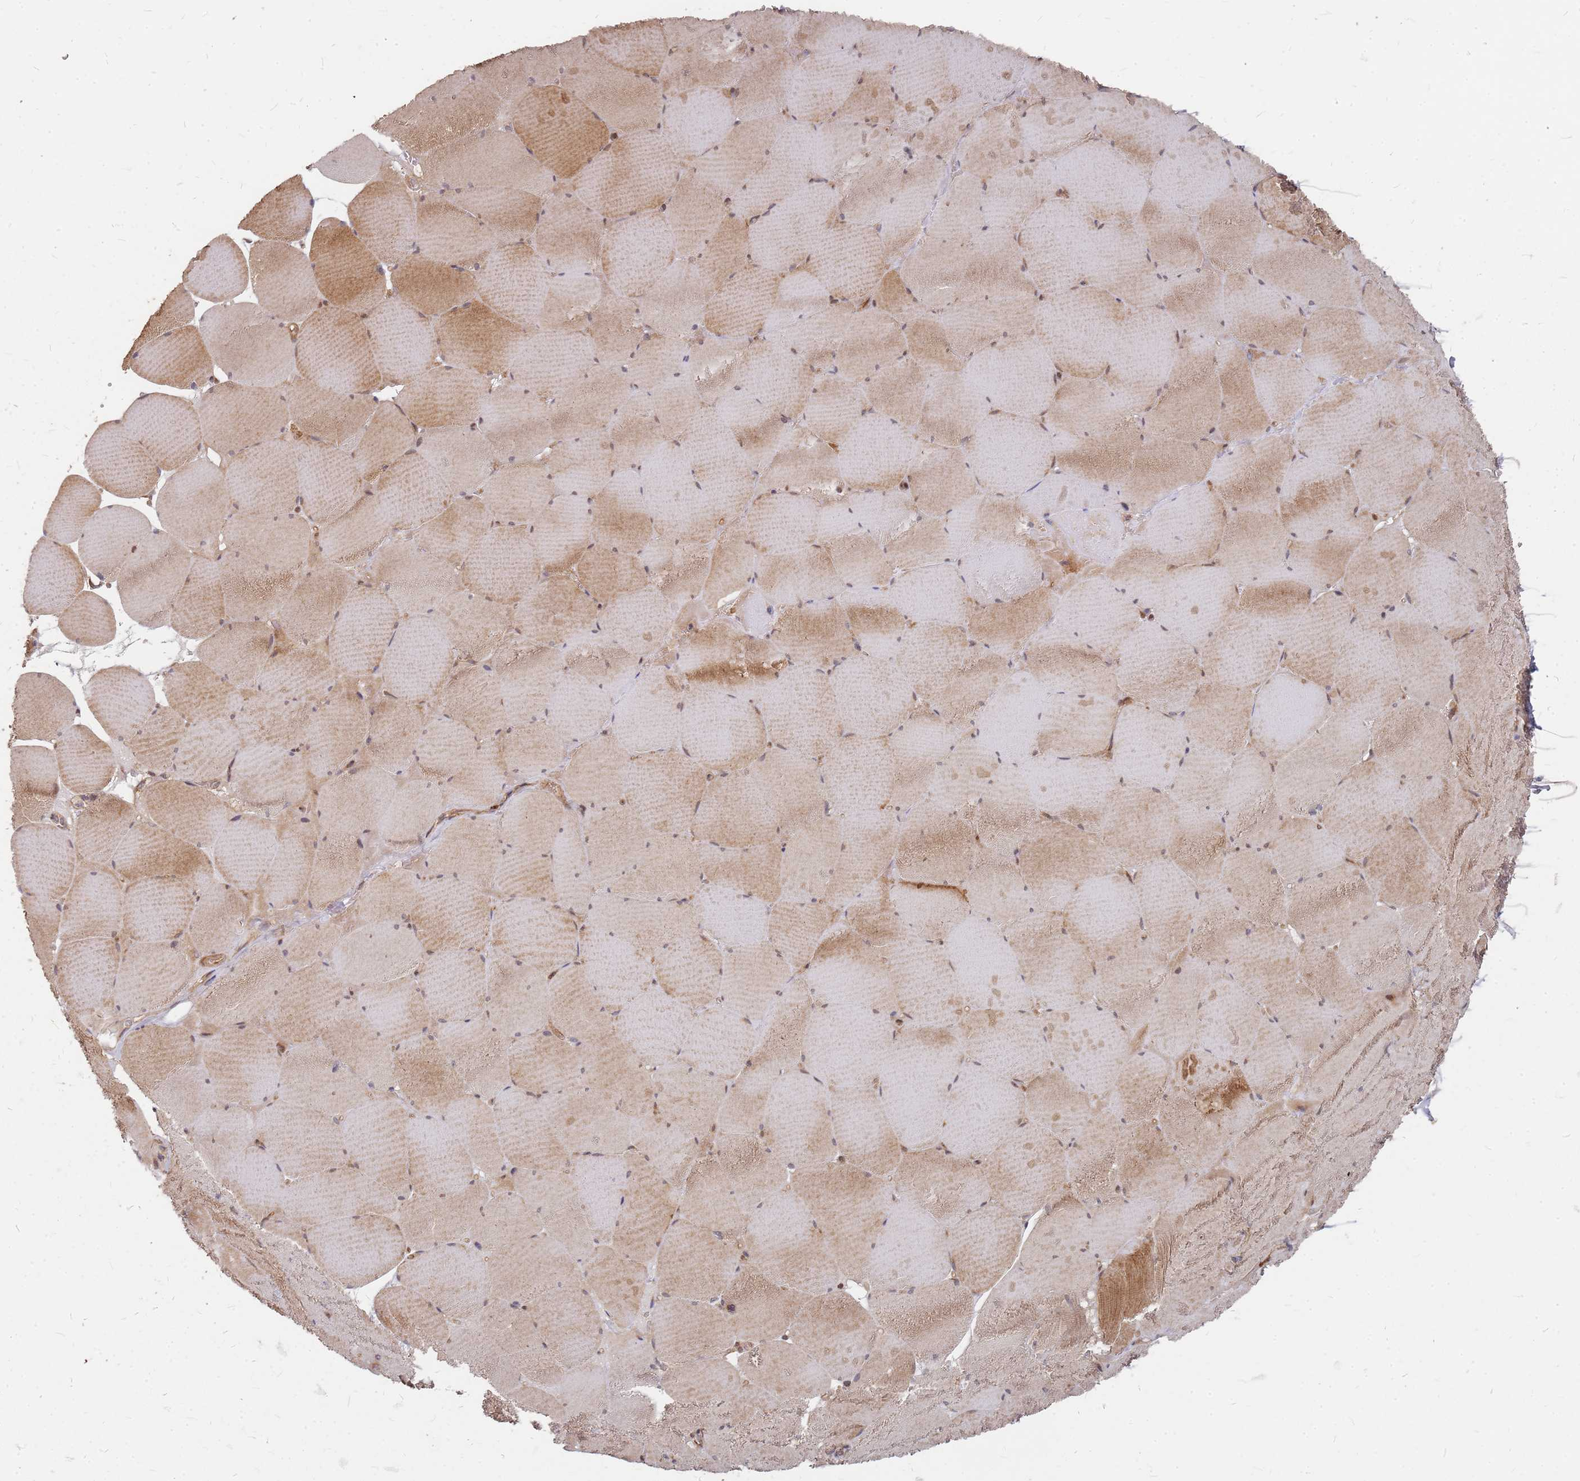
{"staining": {"intensity": "strong", "quantity": "25%-75%", "location": "cytoplasmic/membranous"}, "tissue": "skeletal muscle", "cell_type": "Myocytes", "image_type": "normal", "snomed": [{"axis": "morphology", "description": "Normal tissue, NOS"}, {"axis": "topography", "description": "Skeletal muscle"}, {"axis": "topography", "description": "Head-Neck"}], "caption": "This histopathology image shows benign skeletal muscle stained with IHC to label a protein in brown. The cytoplasmic/membranous of myocytes show strong positivity for the protein. Nuclei are counter-stained blue.", "gene": "TRABD", "patient": {"sex": "male", "age": 66}}